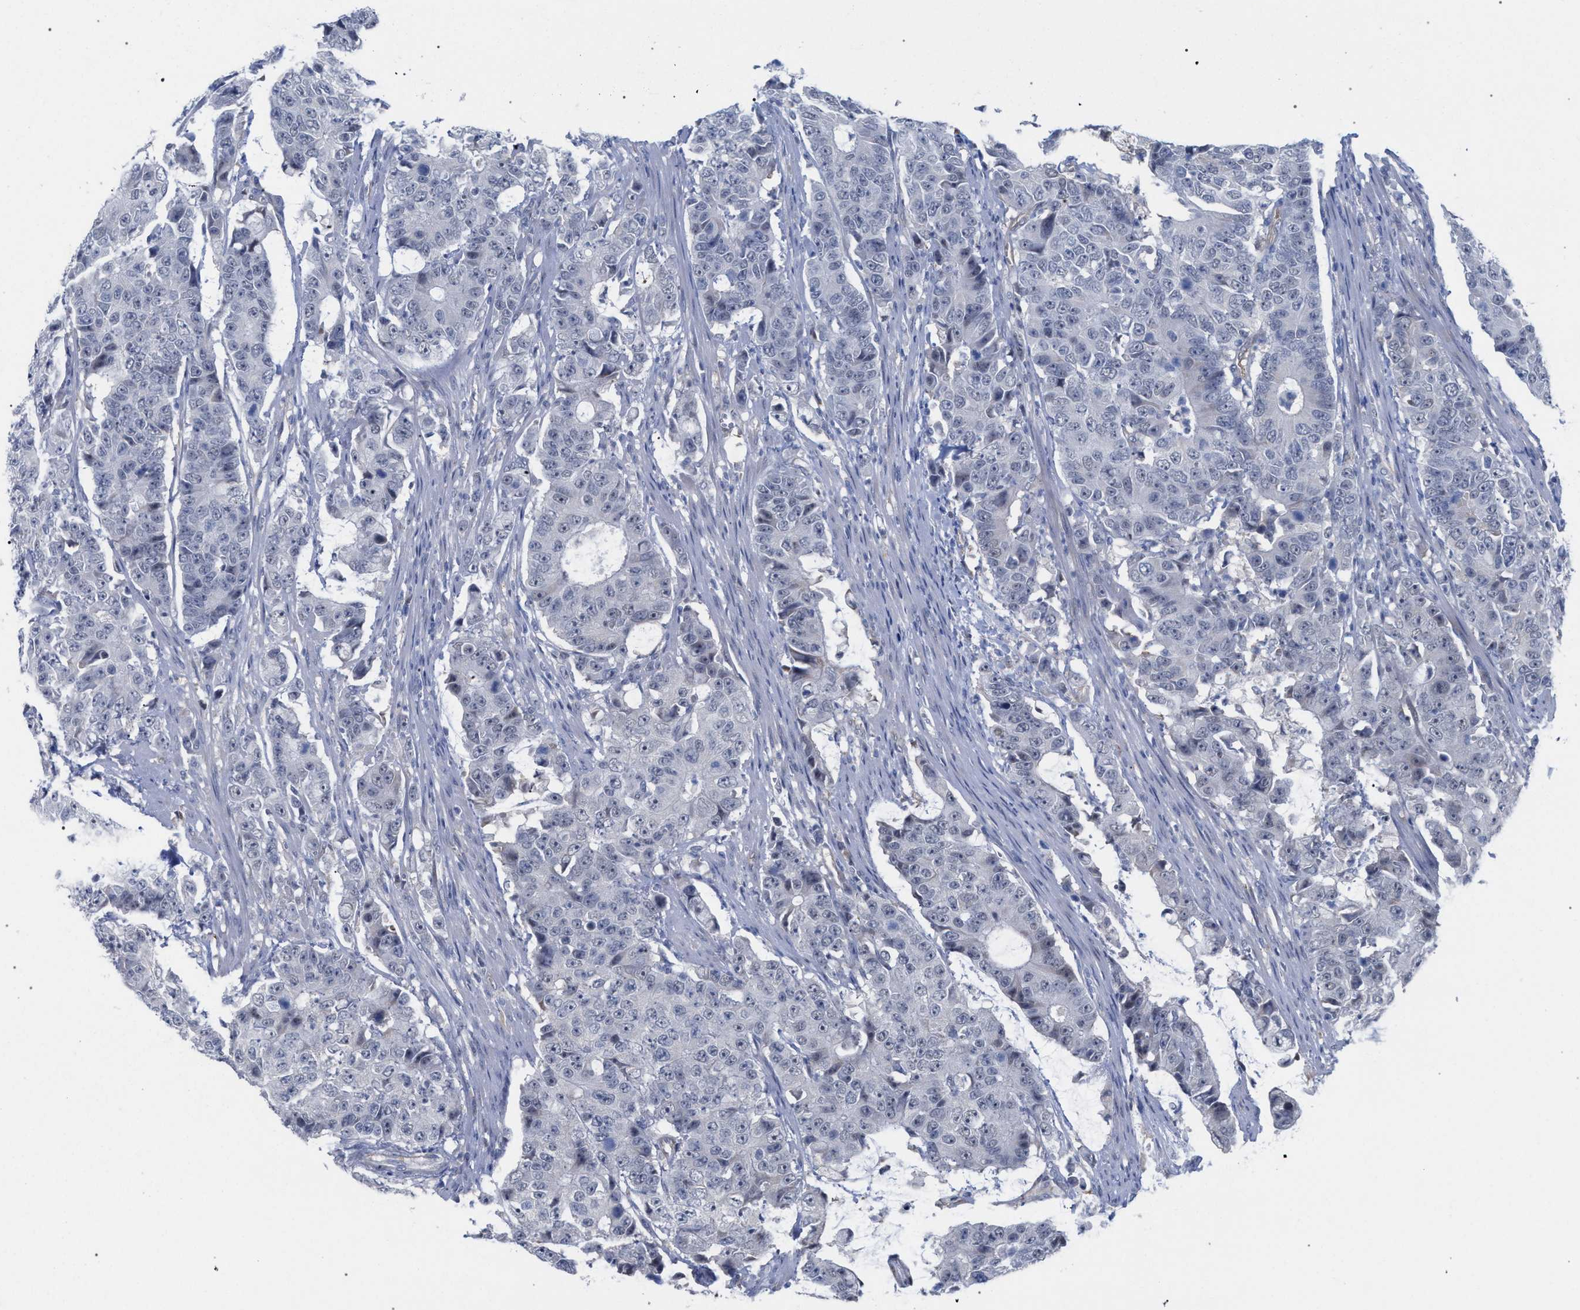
{"staining": {"intensity": "negative", "quantity": "none", "location": "none"}, "tissue": "colorectal cancer", "cell_type": "Tumor cells", "image_type": "cancer", "snomed": [{"axis": "morphology", "description": "Adenocarcinoma, NOS"}, {"axis": "topography", "description": "Colon"}], "caption": "The IHC micrograph has no significant positivity in tumor cells of colorectal adenocarcinoma tissue.", "gene": "FHOD3", "patient": {"sex": "female", "age": 86}}